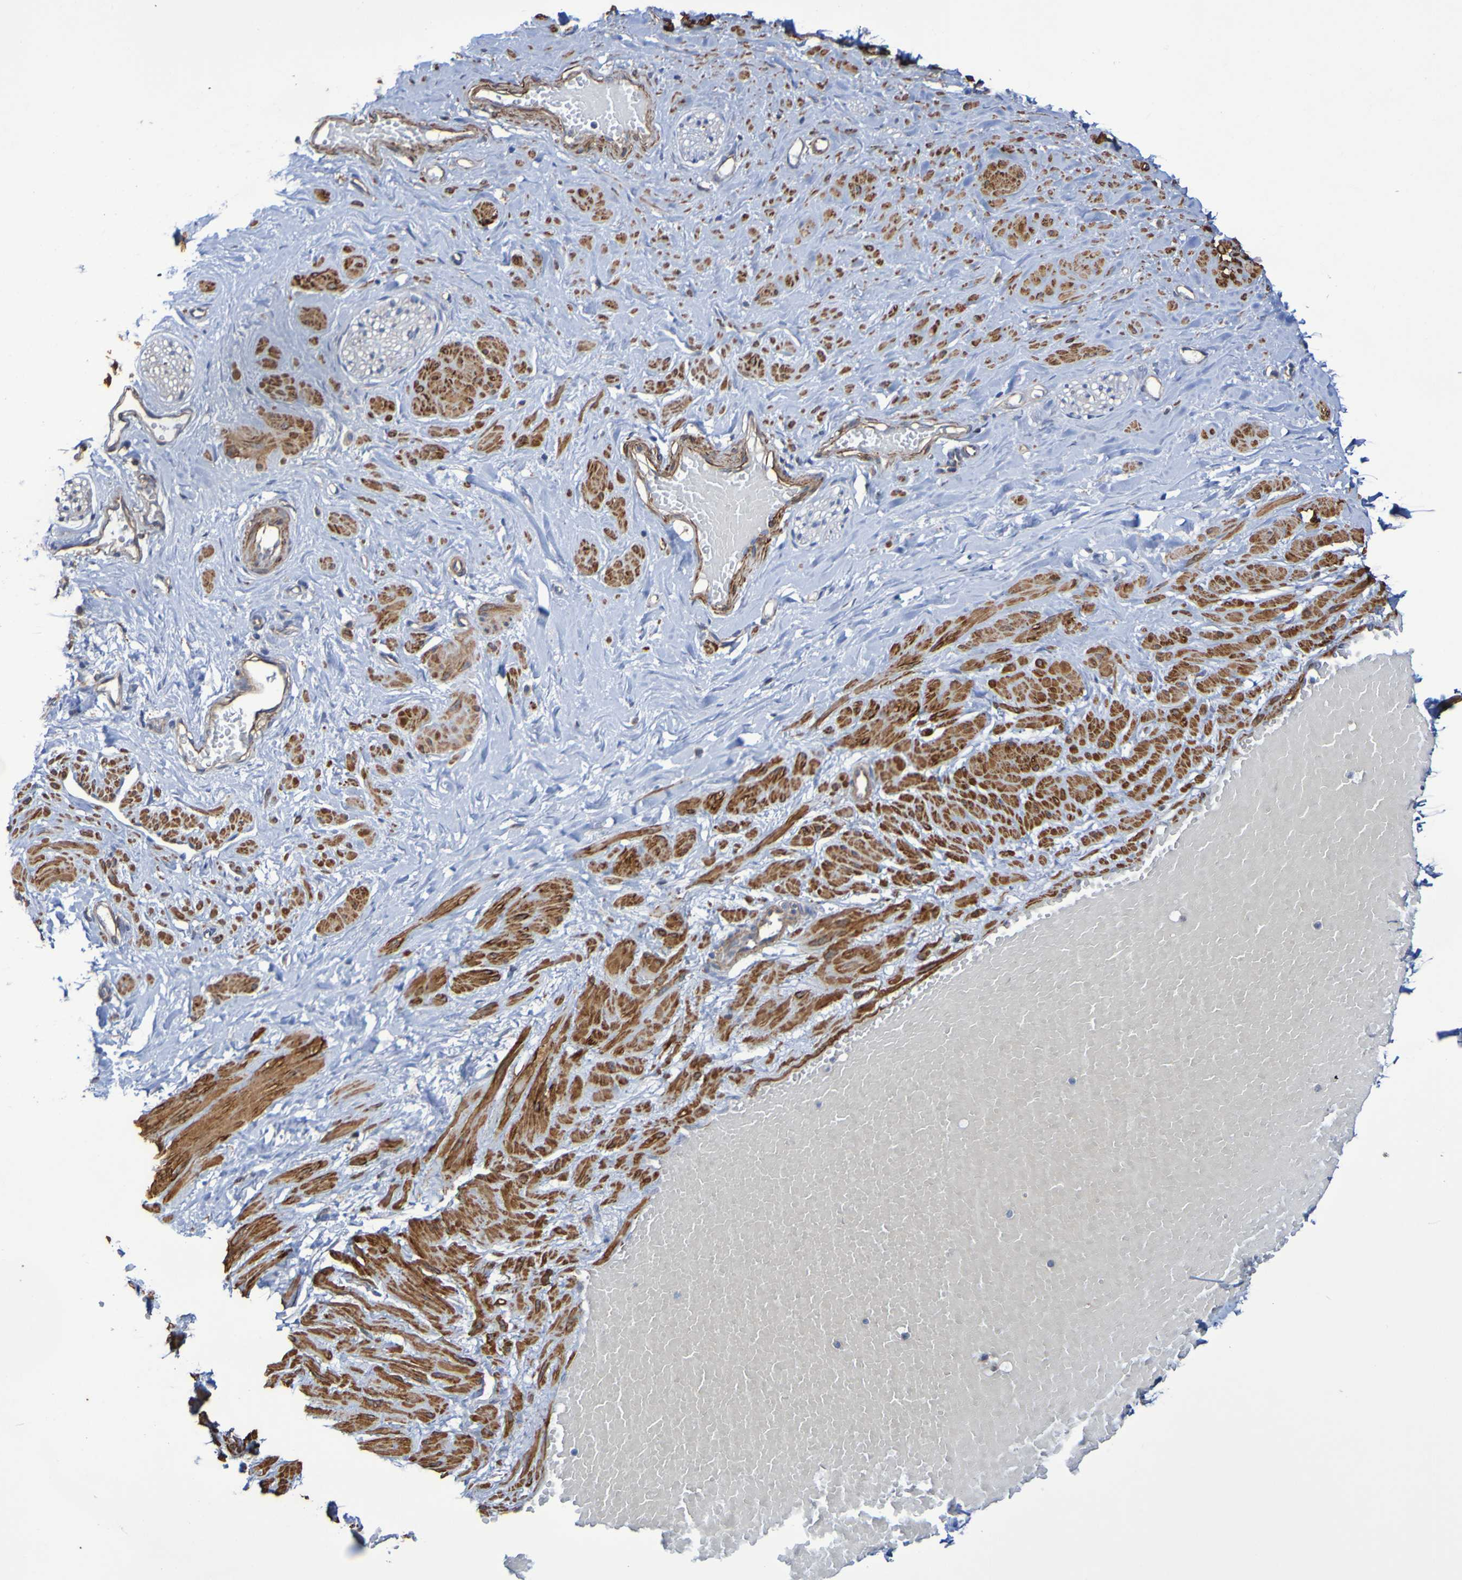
{"staining": {"intensity": "strong", "quantity": "25%-75%", "location": "cytoplasmic/membranous"}, "tissue": "adipose tissue", "cell_type": "Adipocytes", "image_type": "normal", "snomed": [{"axis": "morphology", "description": "Normal tissue, NOS"}, {"axis": "topography", "description": "Soft tissue"}, {"axis": "topography", "description": "Vascular tissue"}], "caption": "Adipose tissue stained with immunohistochemistry reveals strong cytoplasmic/membranous staining in approximately 25%-75% of adipocytes. (IHC, brightfield microscopy, high magnification).", "gene": "RAB11A", "patient": {"sex": "female", "age": 35}}